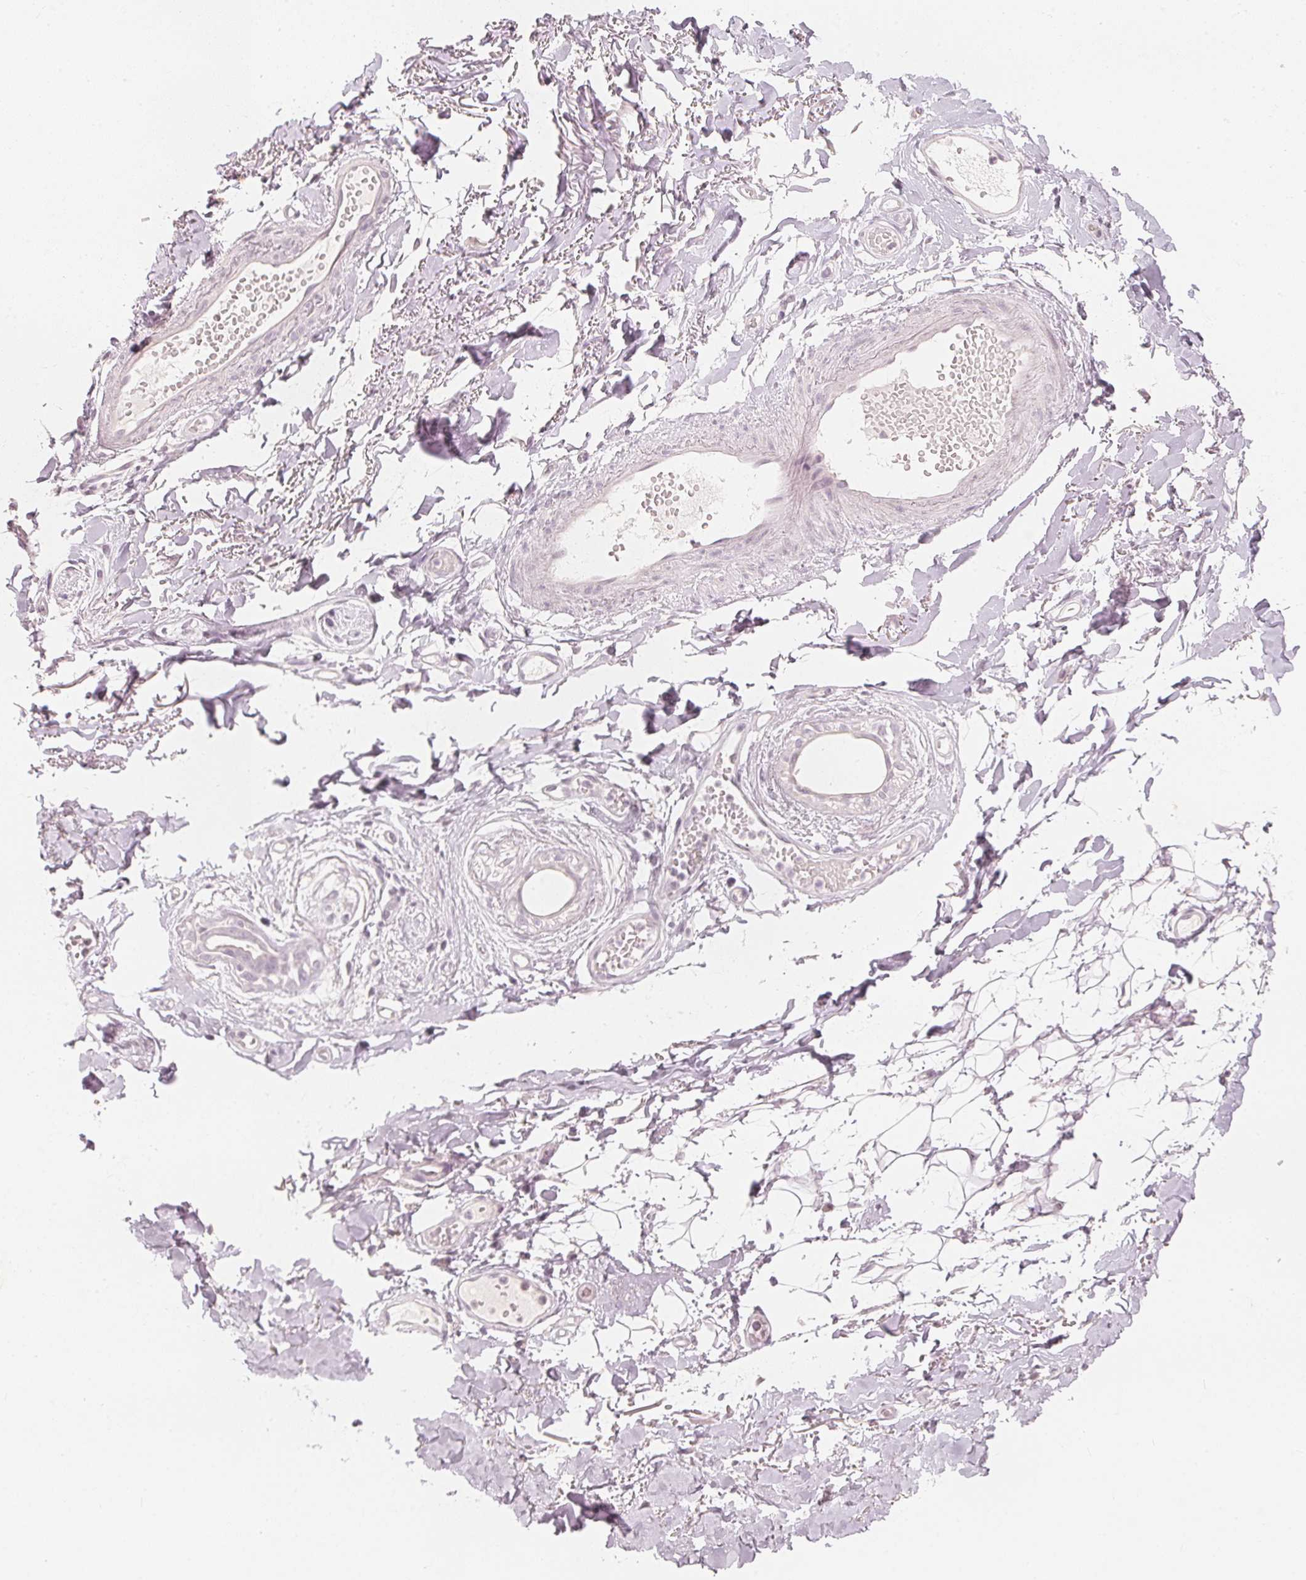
{"staining": {"intensity": "negative", "quantity": "none", "location": "none"}, "tissue": "adipose tissue", "cell_type": "Adipocytes", "image_type": "normal", "snomed": [{"axis": "morphology", "description": "Normal tissue, NOS"}, {"axis": "topography", "description": "Anal"}, {"axis": "topography", "description": "Peripheral nerve tissue"}], "caption": "Adipocytes show no significant protein staining in normal adipose tissue. The staining is performed using DAB brown chromogen with nuclei counter-stained in using hematoxylin.", "gene": "CALB1", "patient": {"sex": "male", "age": 78}}